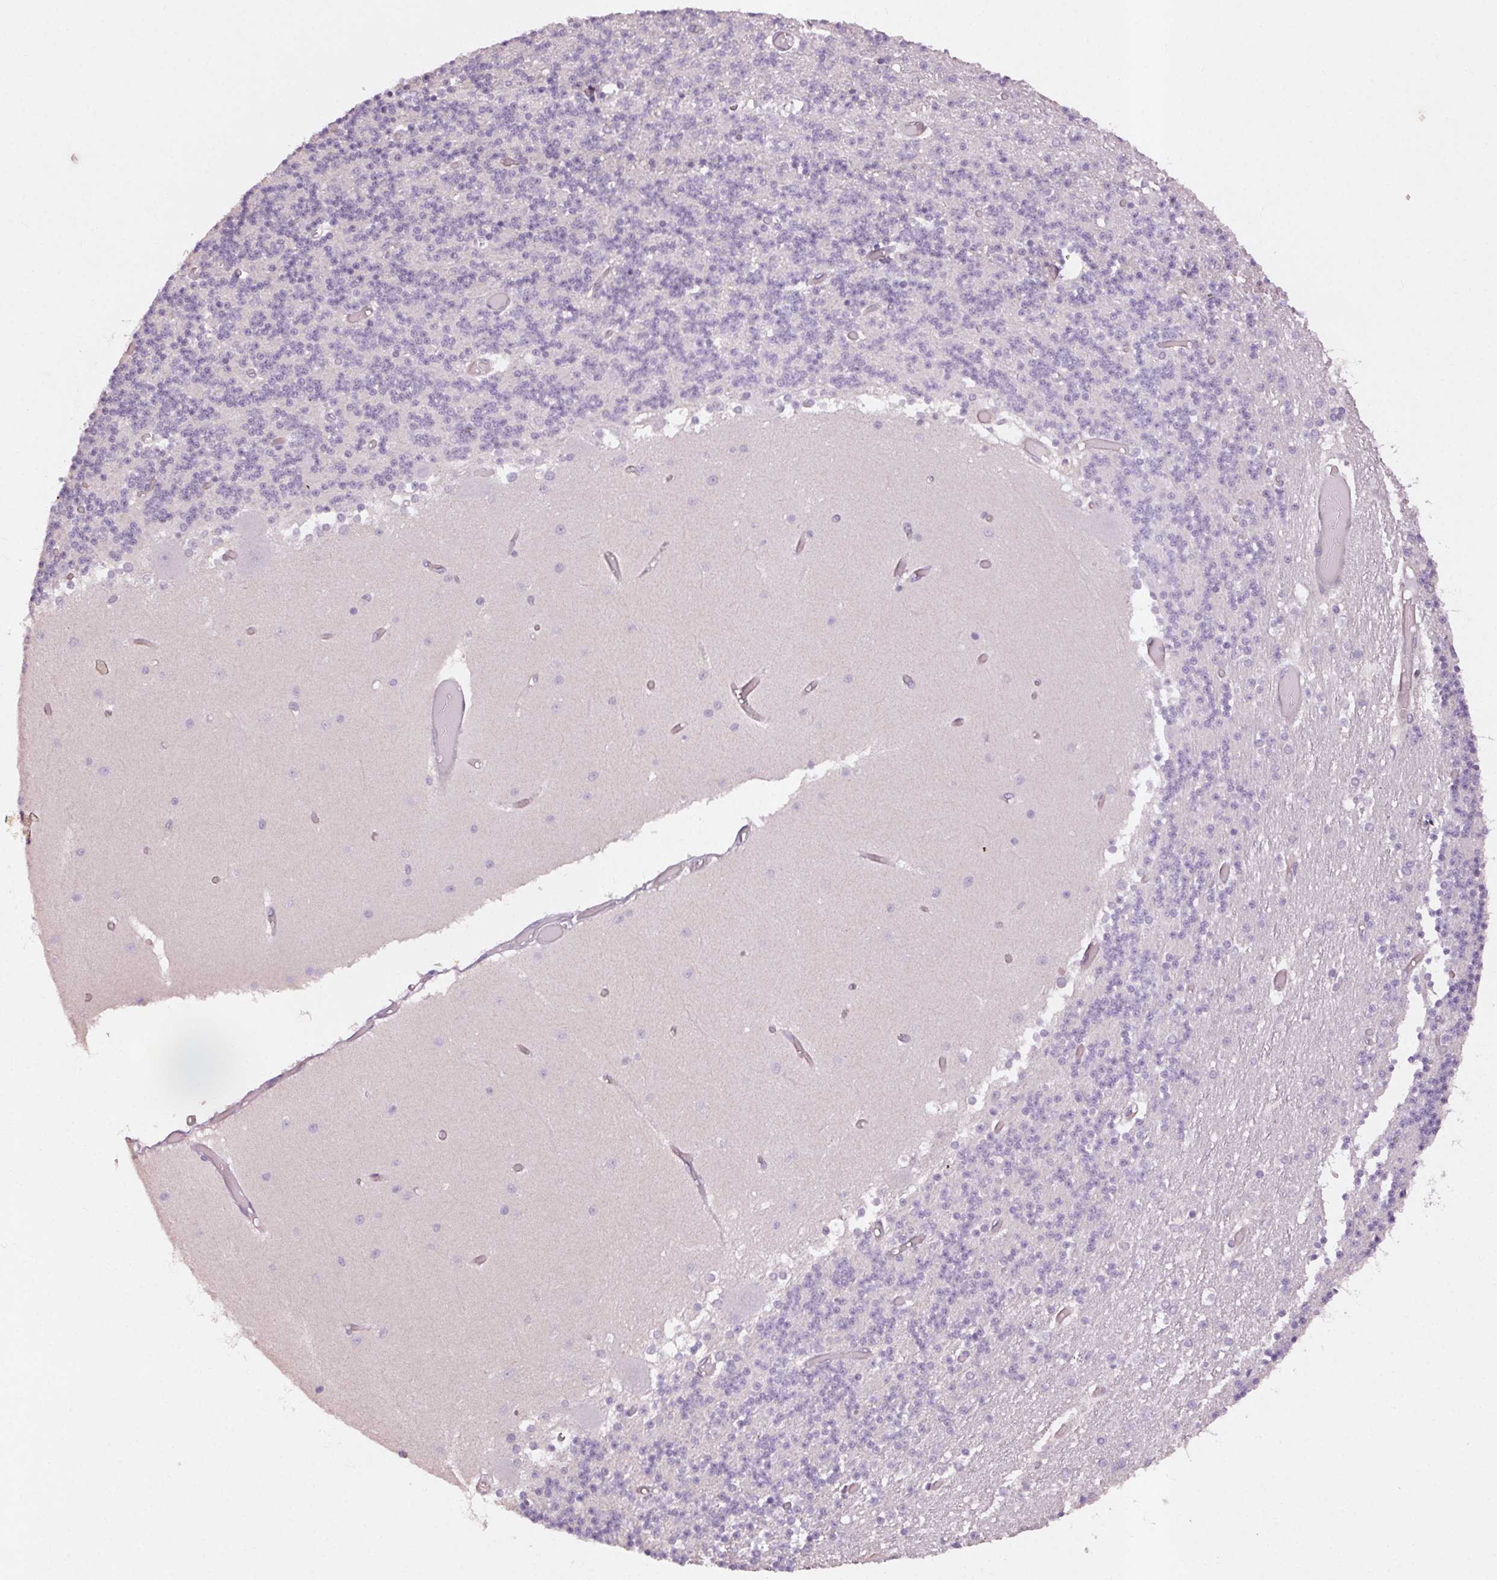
{"staining": {"intensity": "negative", "quantity": "none", "location": "none"}, "tissue": "cerebellum", "cell_type": "Cells in granular layer", "image_type": "normal", "snomed": [{"axis": "morphology", "description": "Normal tissue, NOS"}, {"axis": "topography", "description": "Cerebellum"}], "caption": "High power microscopy histopathology image of an IHC photomicrograph of unremarkable cerebellum, revealing no significant expression in cells in granular layer.", "gene": "CCSER1", "patient": {"sex": "female", "age": 28}}